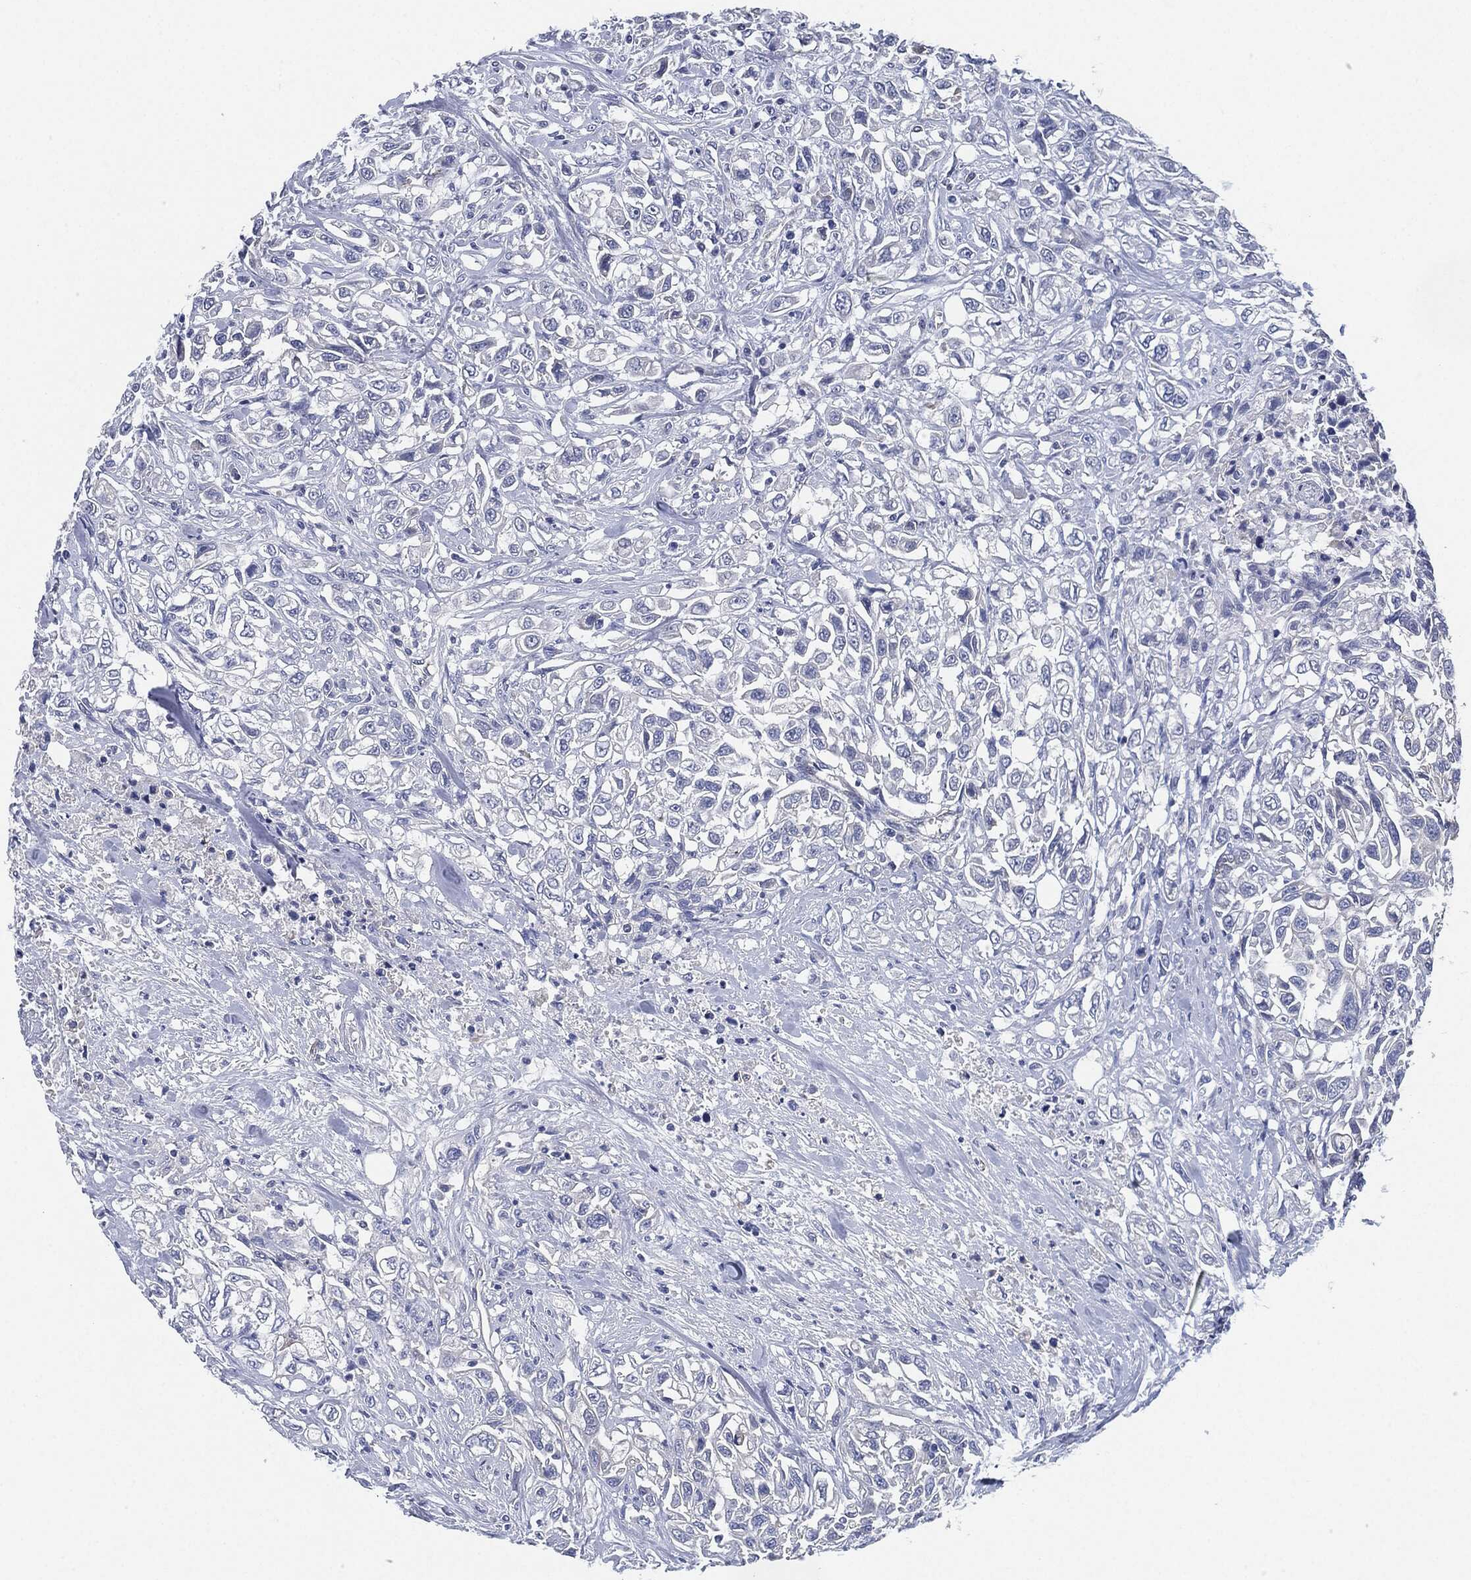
{"staining": {"intensity": "negative", "quantity": "none", "location": "none"}, "tissue": "urothelial cancer", "cell_type": "Tumor cells", "image_type": "cancer", "snomed": [{"axis": "morphology", "description": "Urothelial carcinoma, High grade"}, {"axis": "topography", "description": "Urinary bladder"}], "caption": "This is an IHC histopathology image of human urothelial carcinoma (high-grade). There is no expression in tumor cells.", "gene": "SHROOM2", "patient": {"sex": "female", "age": 56}}